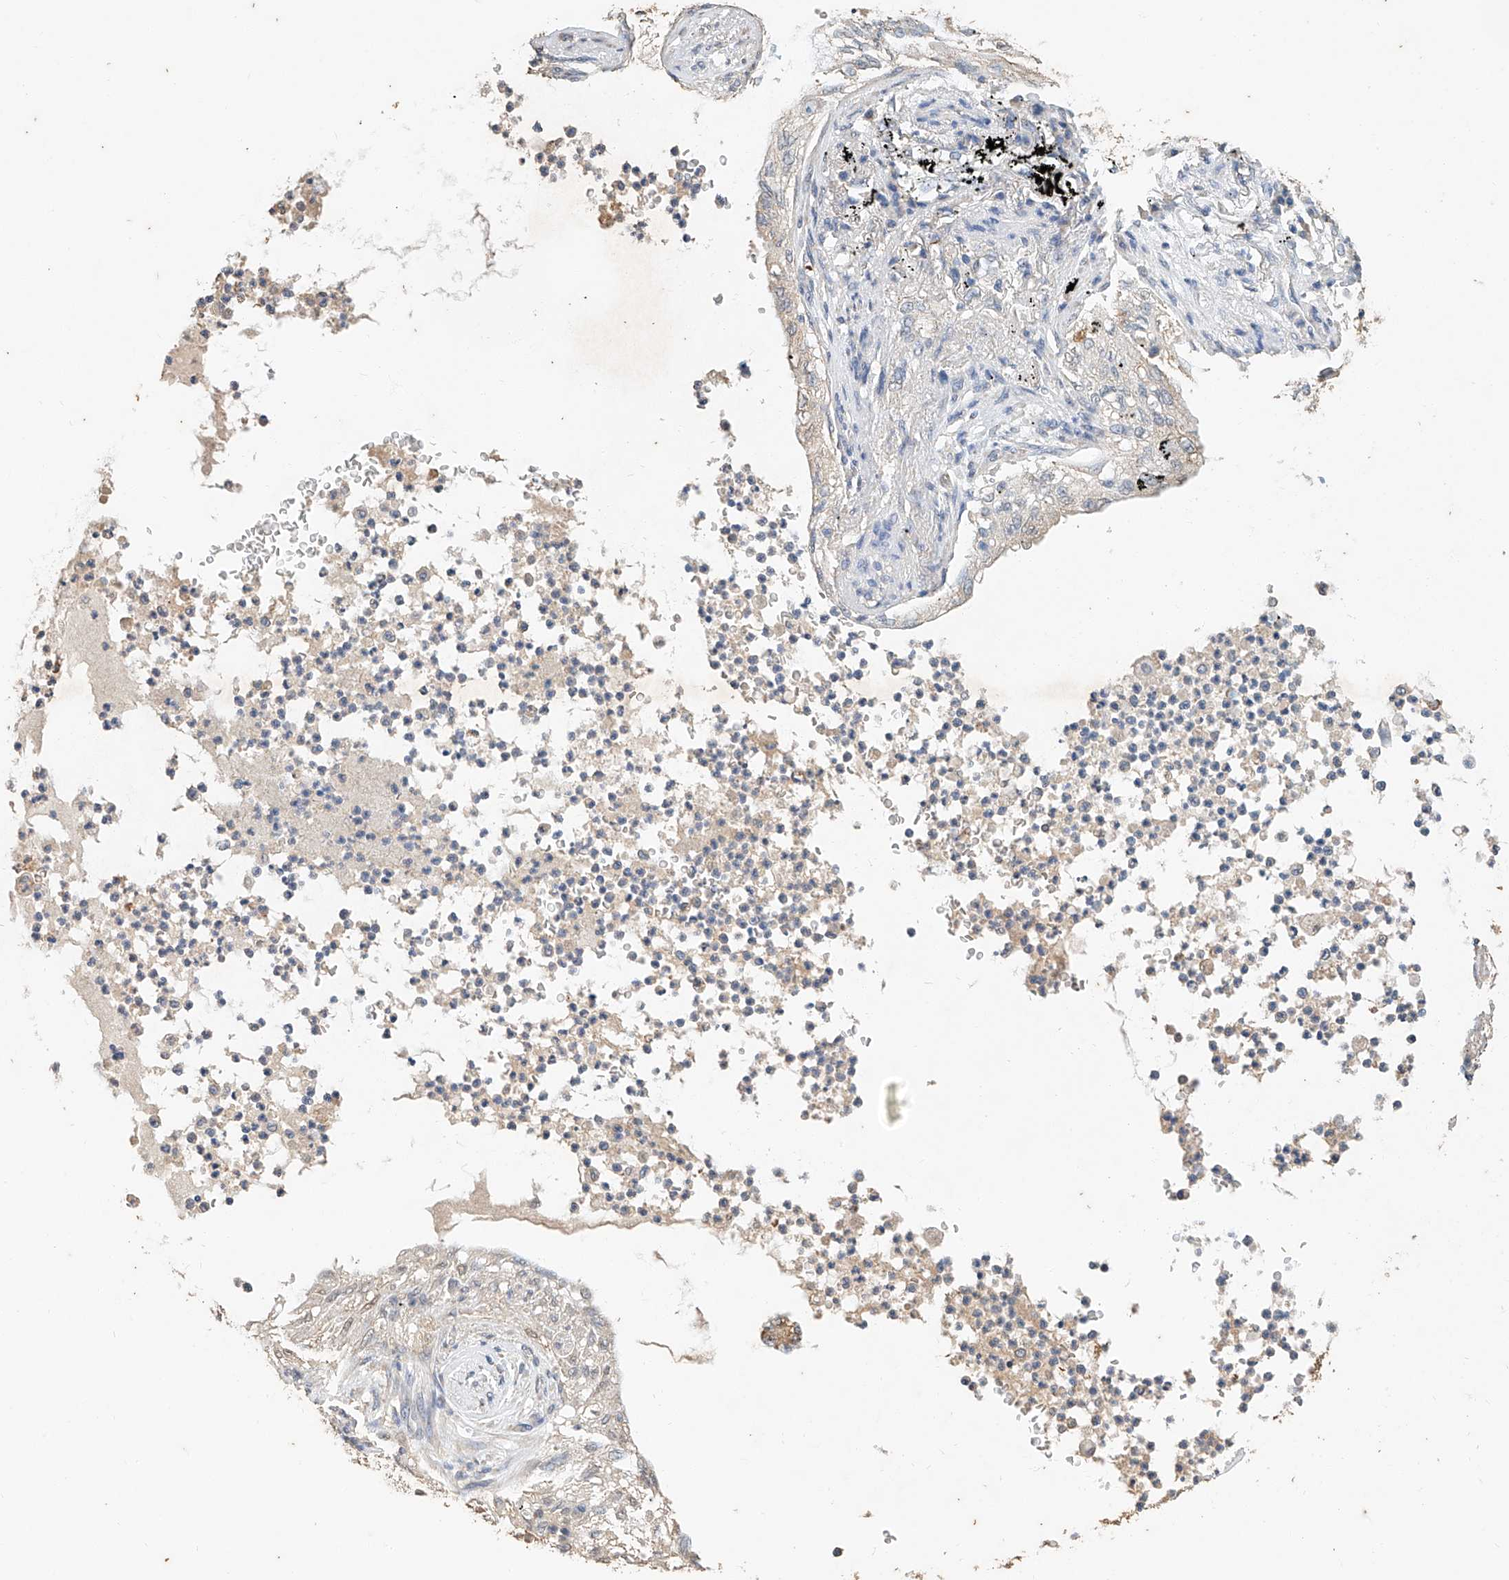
{"staining": {"intensity": "negative", "quantity": "none", "location": "none"}, "tissue": "lung cancer", "cell_type": "Tumor cells", "image_type": "cancer", "snomed": [{"axis": "morphology", "description": "Normal tissue, NOS"}, {"axis": "morphology", "description": "Adenocarcinoma, NOS"}, {"axis": "topography", "description": "Bronchus"}, {"axis": "topography", "description": "Lung"}], "caption": "Tumor cells show no significant protein positivity in lung cancer (adenocarcinoma).", "gene": "CERS4", "patient": {"sex": "female", "age": 70}}